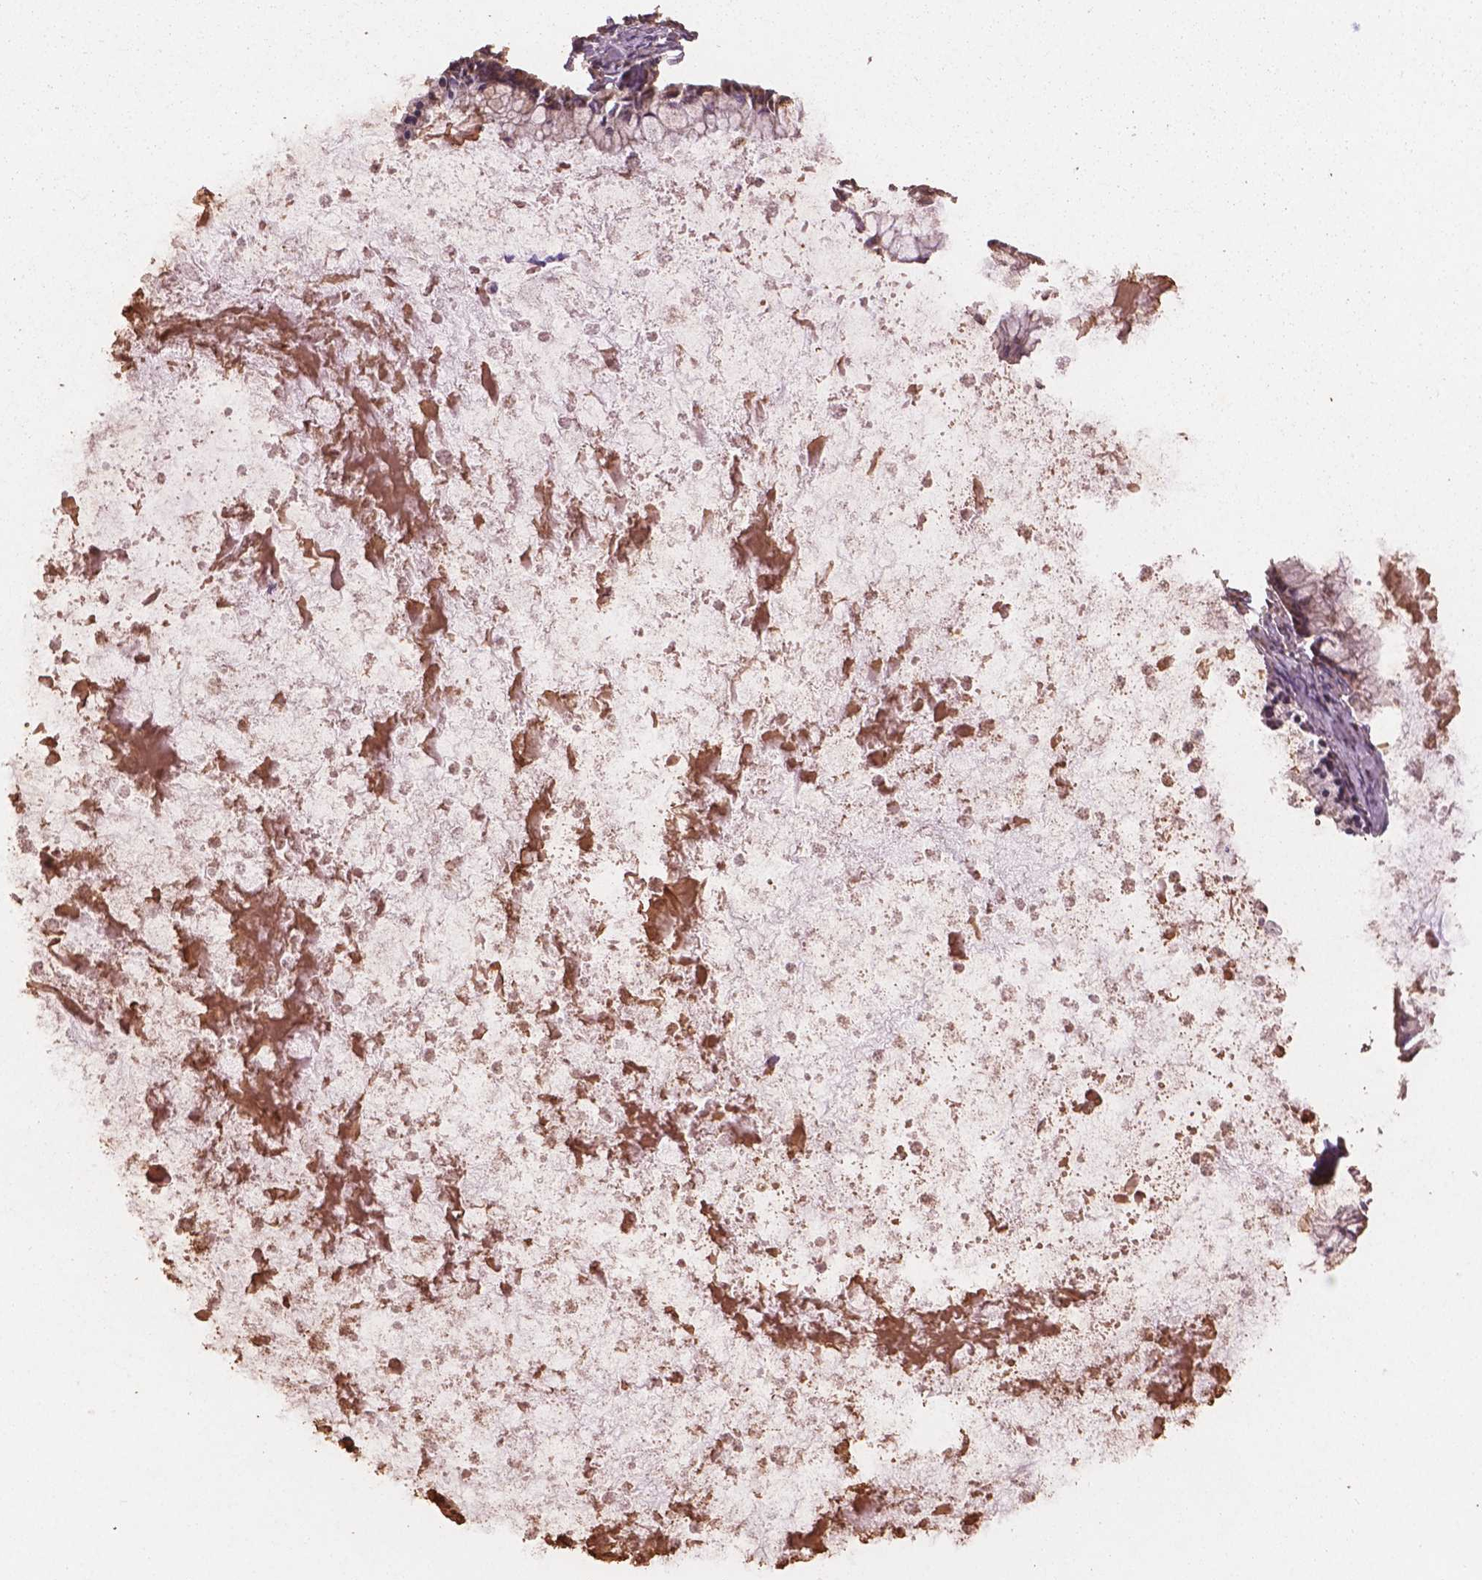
{"staining": {"intensity": "weak", "quantity": ">75%", "location": "cytoplasmic/membranous,nuclear"}, "tissue": "ovarian cancer", "cell_type": "Tumor cells", "image_type": "cancer", "snomed": [{"axis": "morphology", "description": "Cystadenocarcinoma, mucinous, NOS"}, {"axis": "topography", "description": "Ovary"}], "caption": "Brown immunohistochemical staining in human ovarian cancer (mucinous cystadenocarcinoma) shows weak cytoplasmic/membranous and nuclear staining in about >75% of tumor cells. (brown staining indicates protein expression, while blue staining denotes nuclei).", "gene": "BABAM1", "patient": {"sex": "female", "age": 67}}